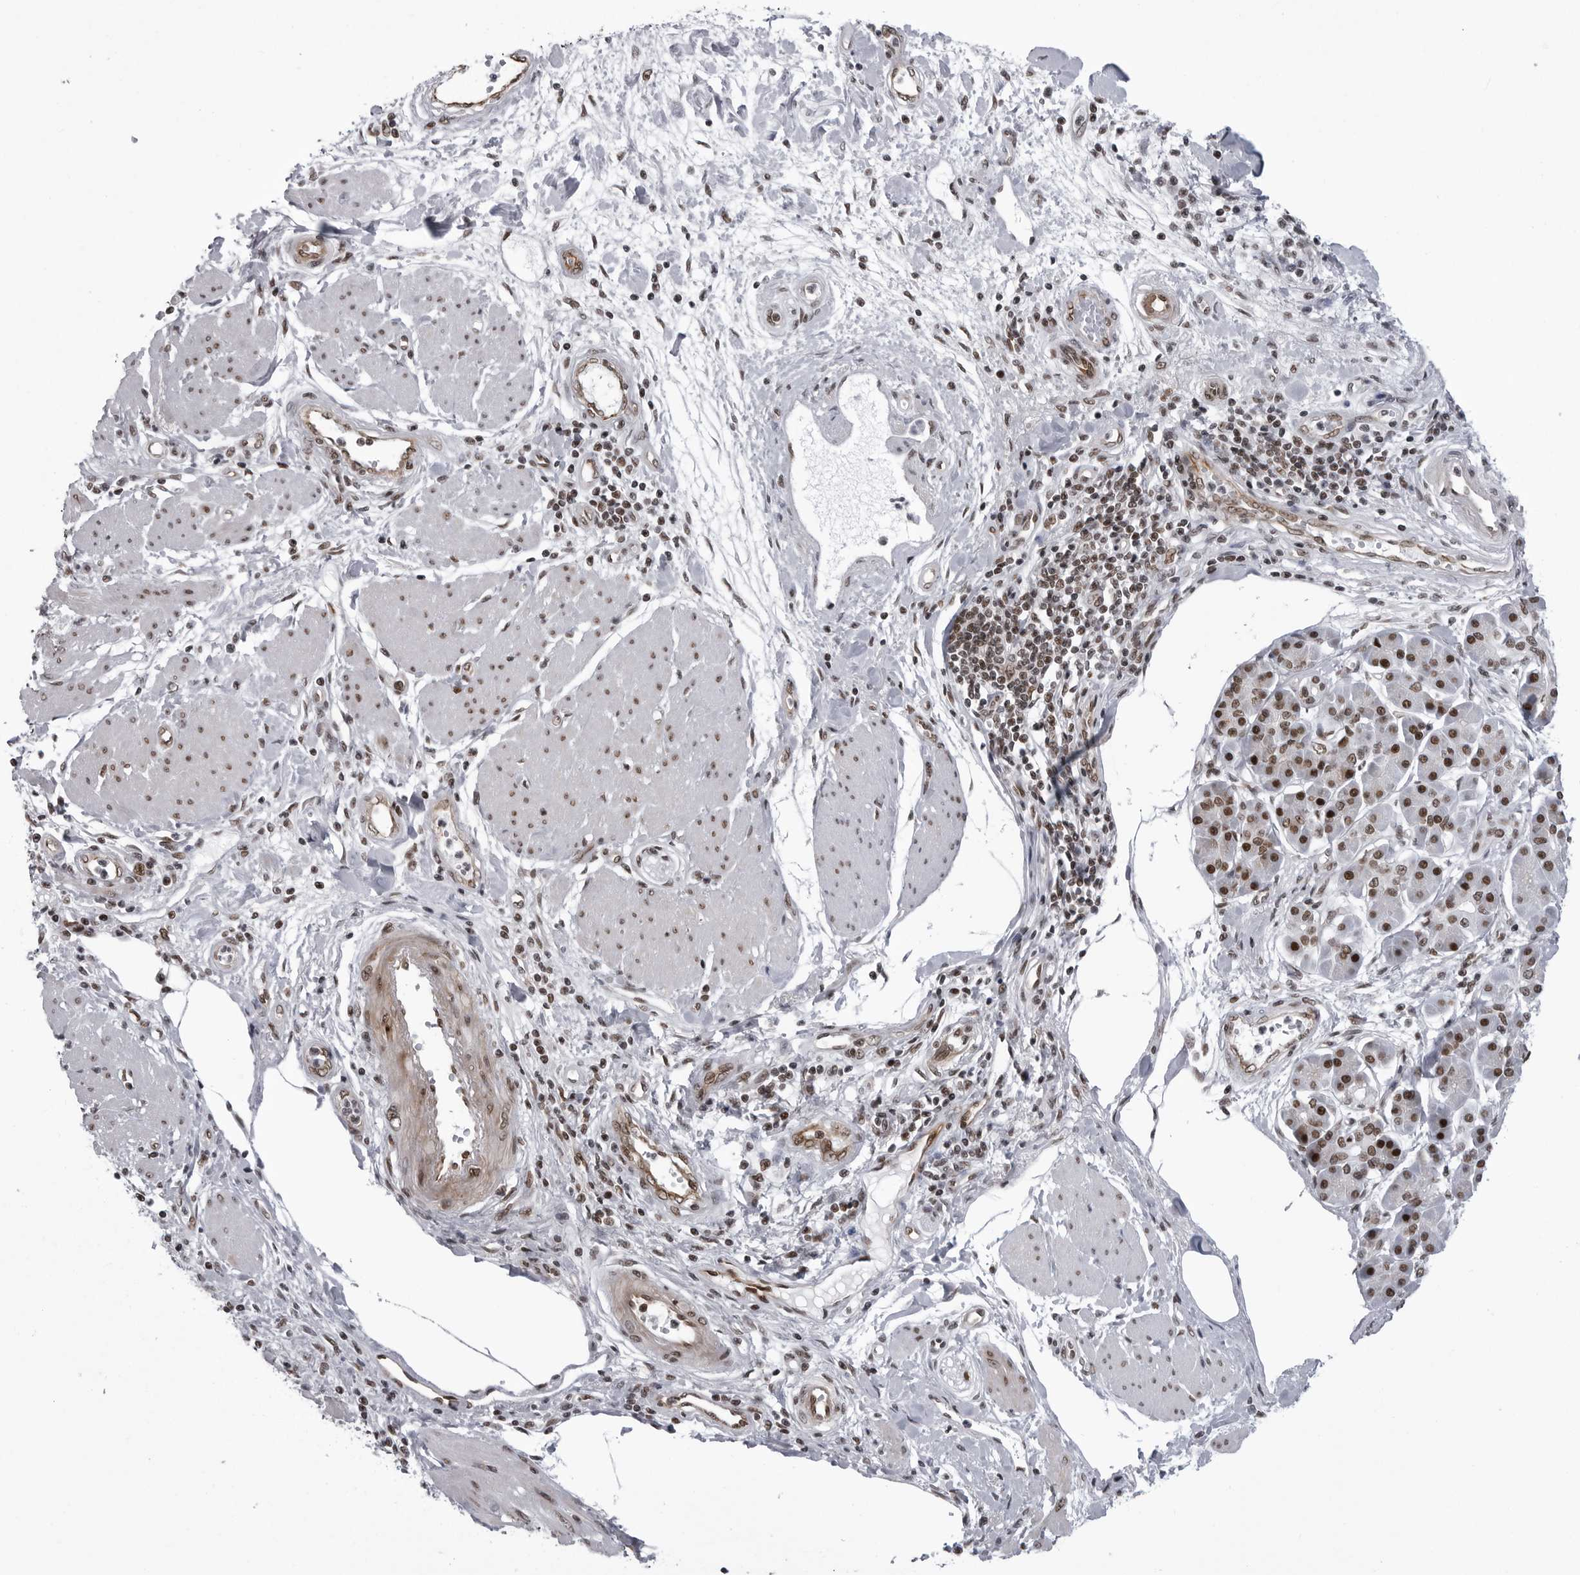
{"staining": {"intensity": "moderate", "quantity": ">75%", "location": "nuclear"}, "tissue": "pancreatic cancer", "cell_type": "Tumor cells", "image_type": "cancer", "snomed": [{"axis": "morphology", "description": "Adenocarcinoma, NOS"}, {"axis": "topography", "description": "Pancreas"}], "caption": "This image displays pancreatic cancer stained with IHC to label a protein in brown. The nuclear of tumor cells show moderate positivity for the protein. Nuclei are counter-stained blue.", "gene": "RNF26", "patient": {"sex": "male", "age": 69}}